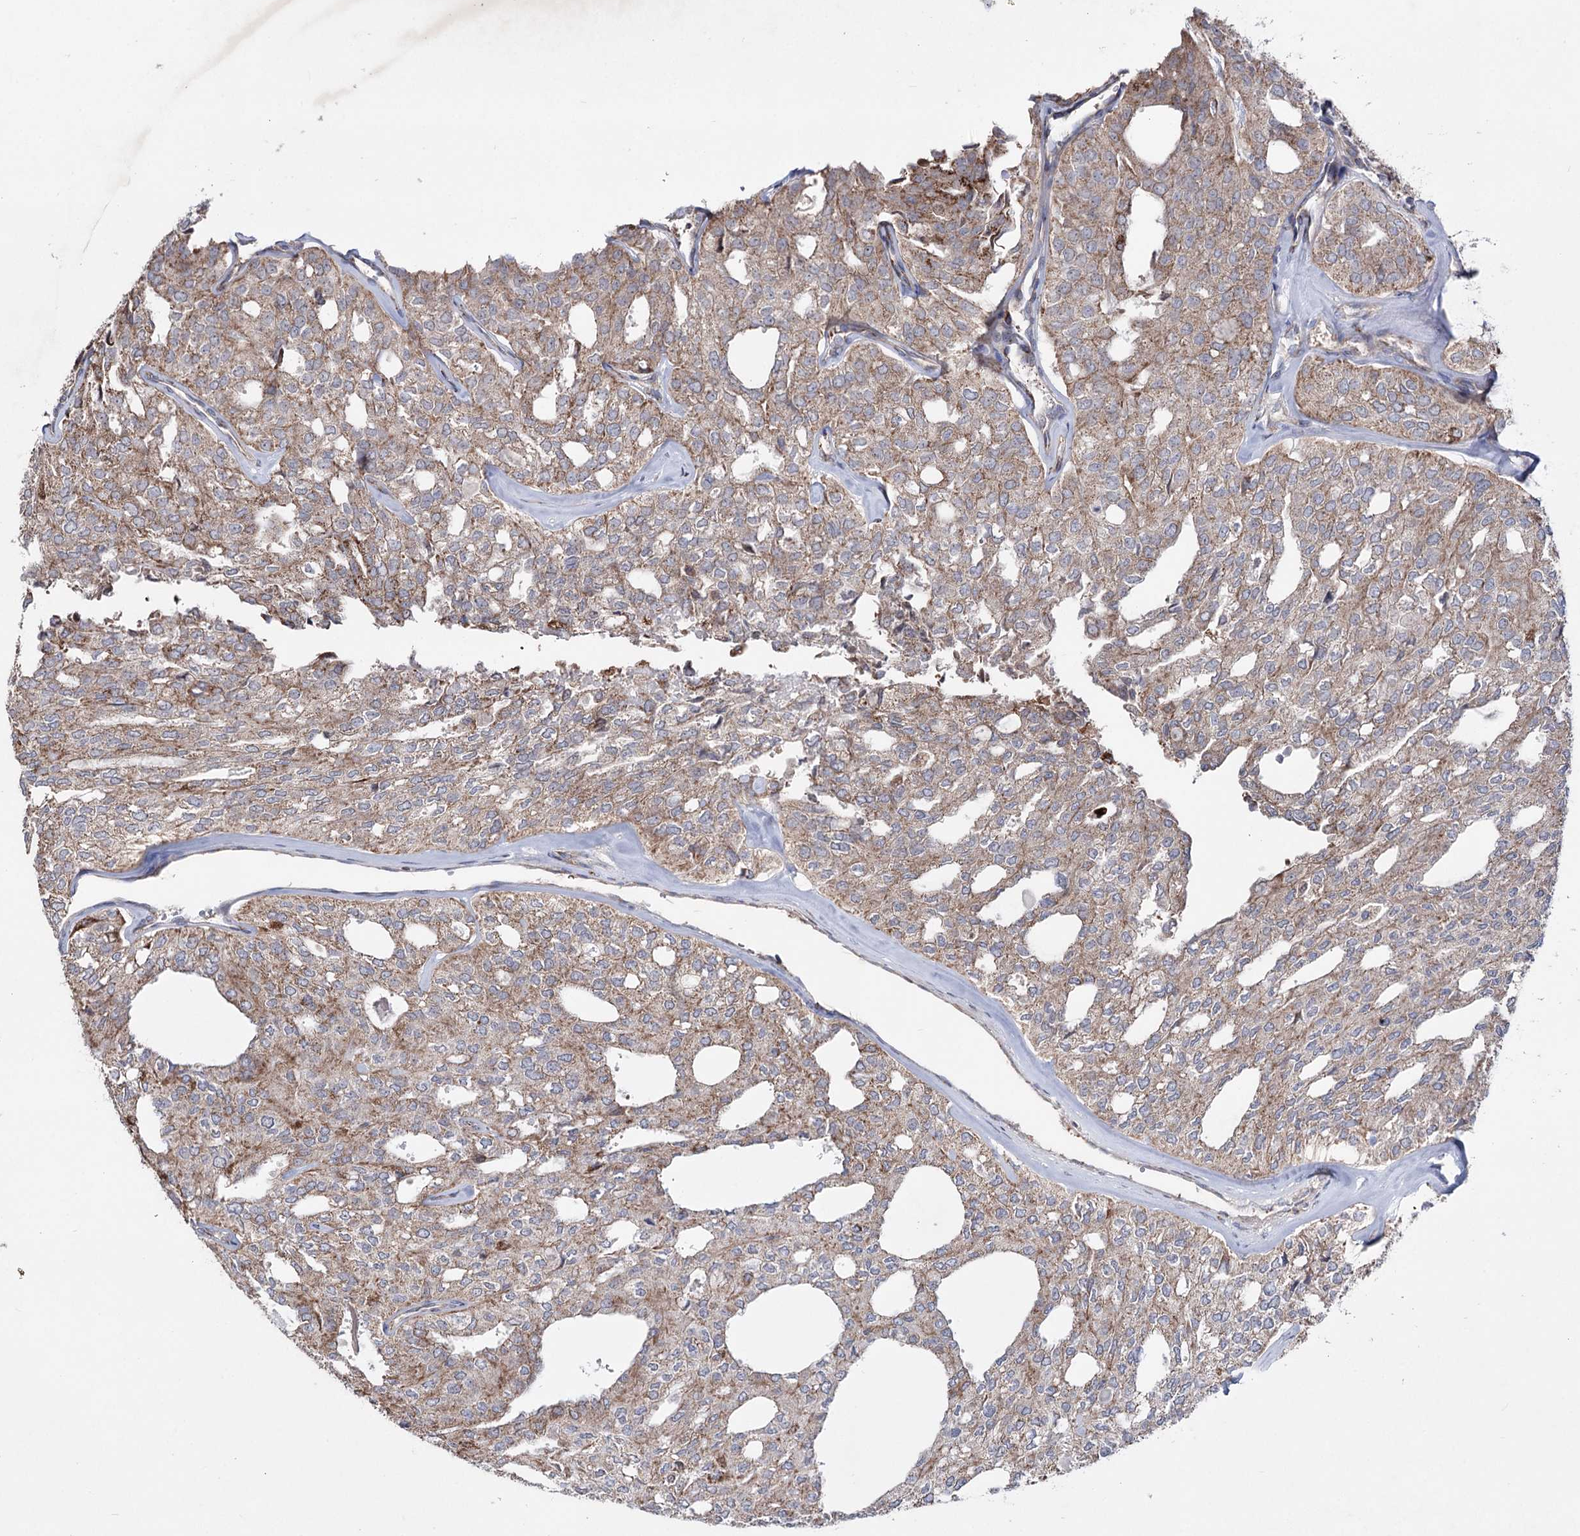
{"staining": {"intensity": "weak", "quantity": "25%-75%", "location": "cytoplasmic/membranous"}, "tissue": "thyroid cancer", "cell_type": "Tumor cells", "image_type": "cancer", "snomed": [{"axis": "morphology", "description": "Follicular adenoma carcinoma, NOS"}, {"axis": "topography", "description": "Thyroid gland"}], "caption": "This is an image of immunohistochemistry (IHC) staining of thyroid follicular adenoma carcinoma, which shows weak positivity in the cytoplasmic/membranous of tumor cells.", "gene": "ARHGAP20", "patient": {"sex": "male", "age": 75}}